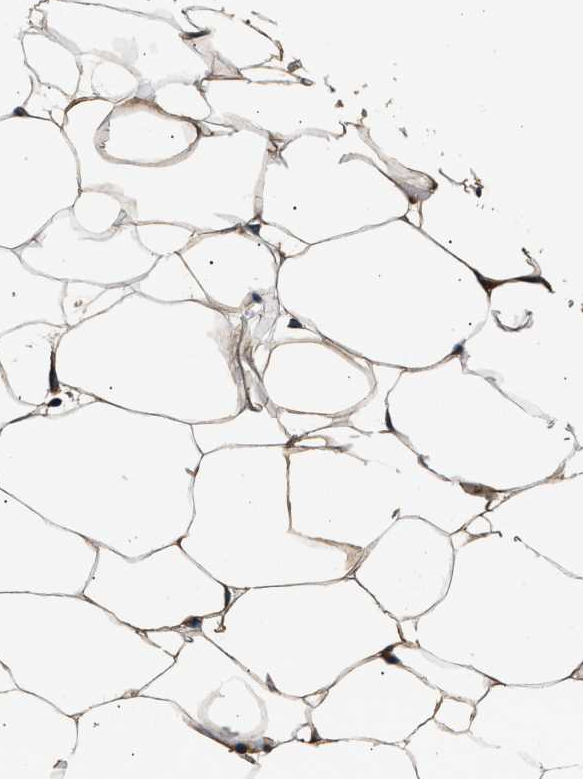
{"staining": {"intensity": "weak", "quantity": ">75%", "location": "cytoplasmic/membranous"}, "tissue": "adipose tissue", "cell_type": "Adipocytes", "image_type": "normal", "snomed": [{"axis": "morphology", "description": "Normal tissue, NOS"}, {"axis": "topography", "description": "Breast"}, {"axis": "topography", "description": "Adipose tissue"}], "caption": "Weak cytoplasmic/membranous protein expression is present in approximately >75% of adipocytes in adipose tissue.", "gene": "PLD3", "patient": {"sex": "female", "age": 25}}